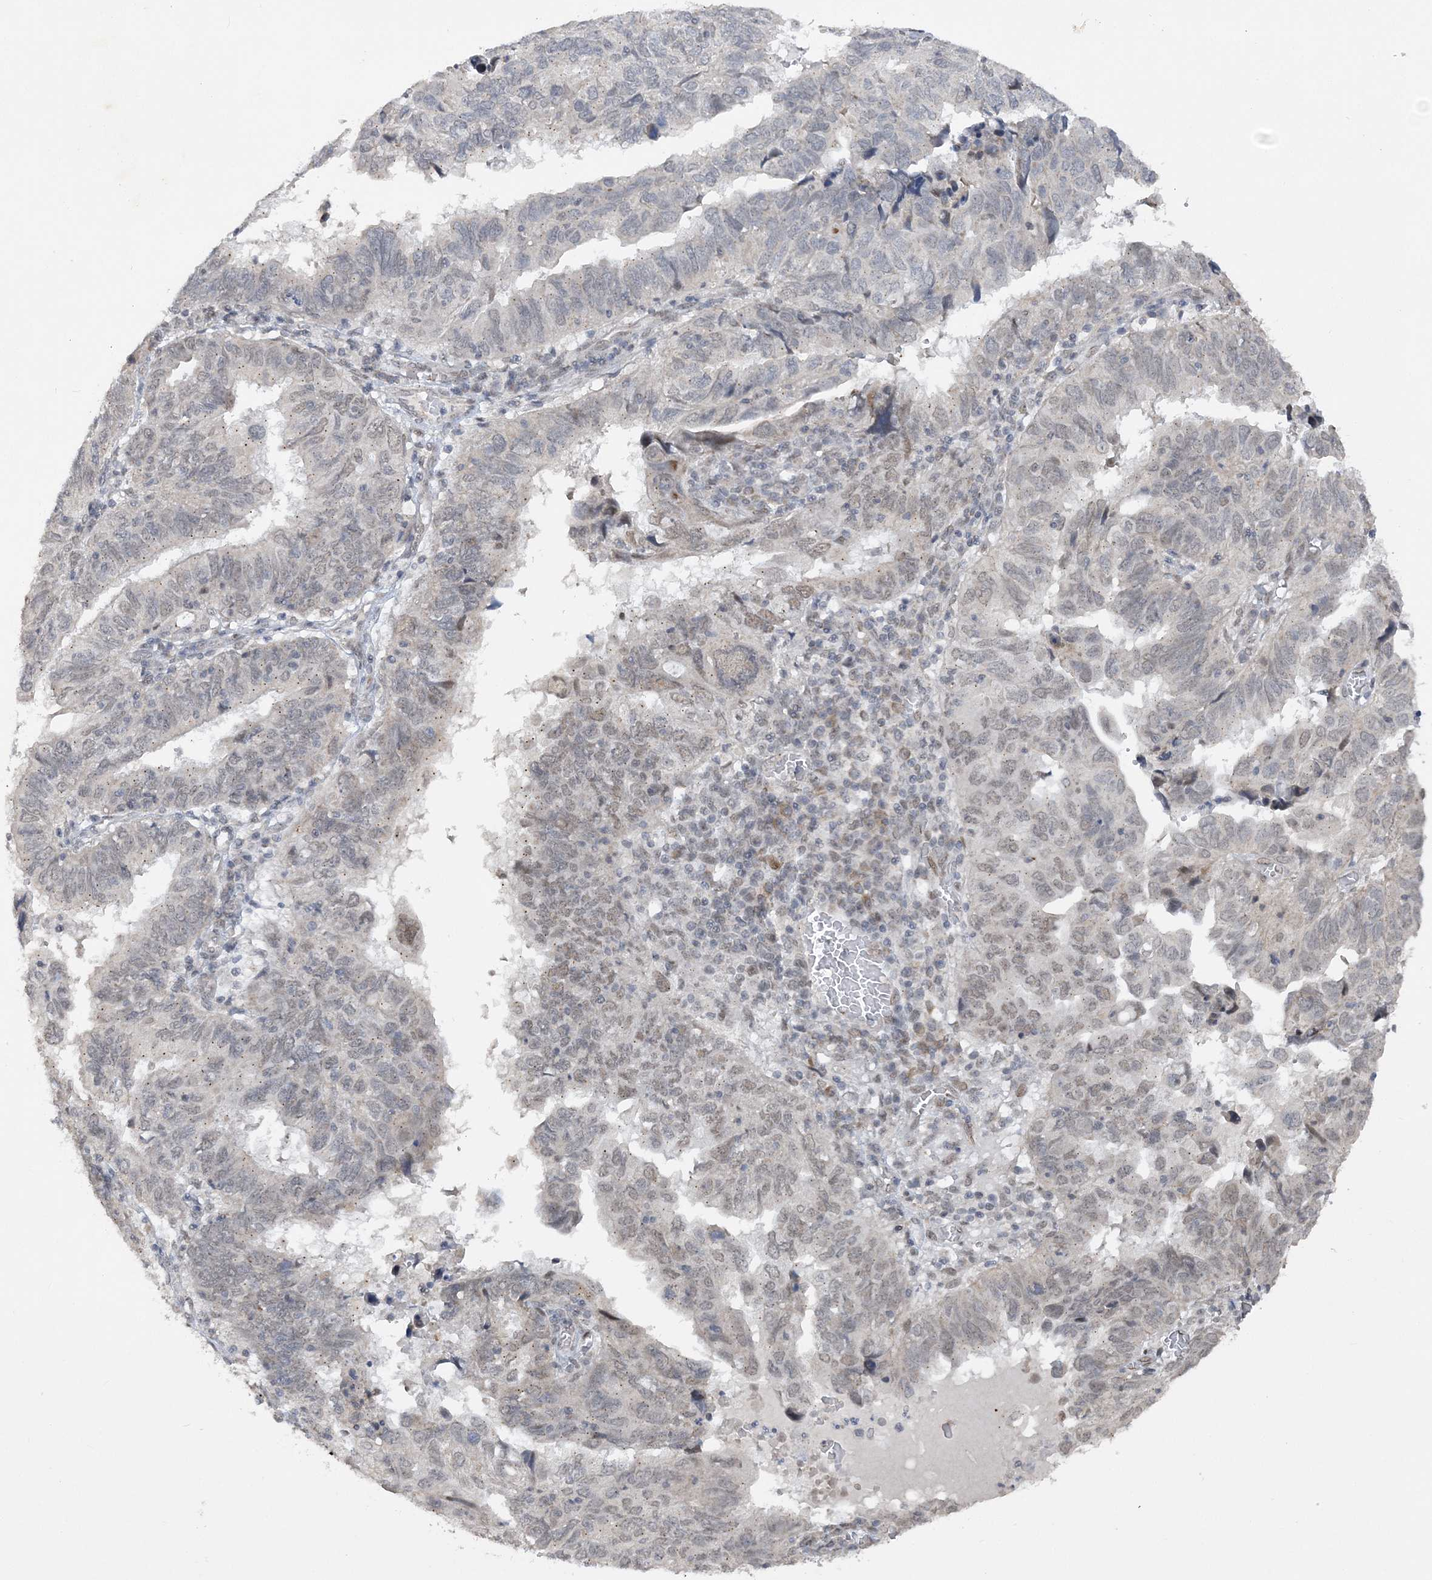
{"staining": {"intensity": "weak", "quantity": "<25%", "location": "nuclear"}, "tissue": "endometrial cancer", "cell_type": "Tumor cells", "image_type": "cancer", "snomed": [{"axis": "morphology", "description": "Adenocarcinoma, NOS"}, {"axis": "topography", "description": "Uterus"}], "caption": "The immunohistochemistry histopathology image has no significant expression in tumor cells of endometrial cancer tissue.", "gene": "WAC", "patient": {"sex": "female", "age": 77}}